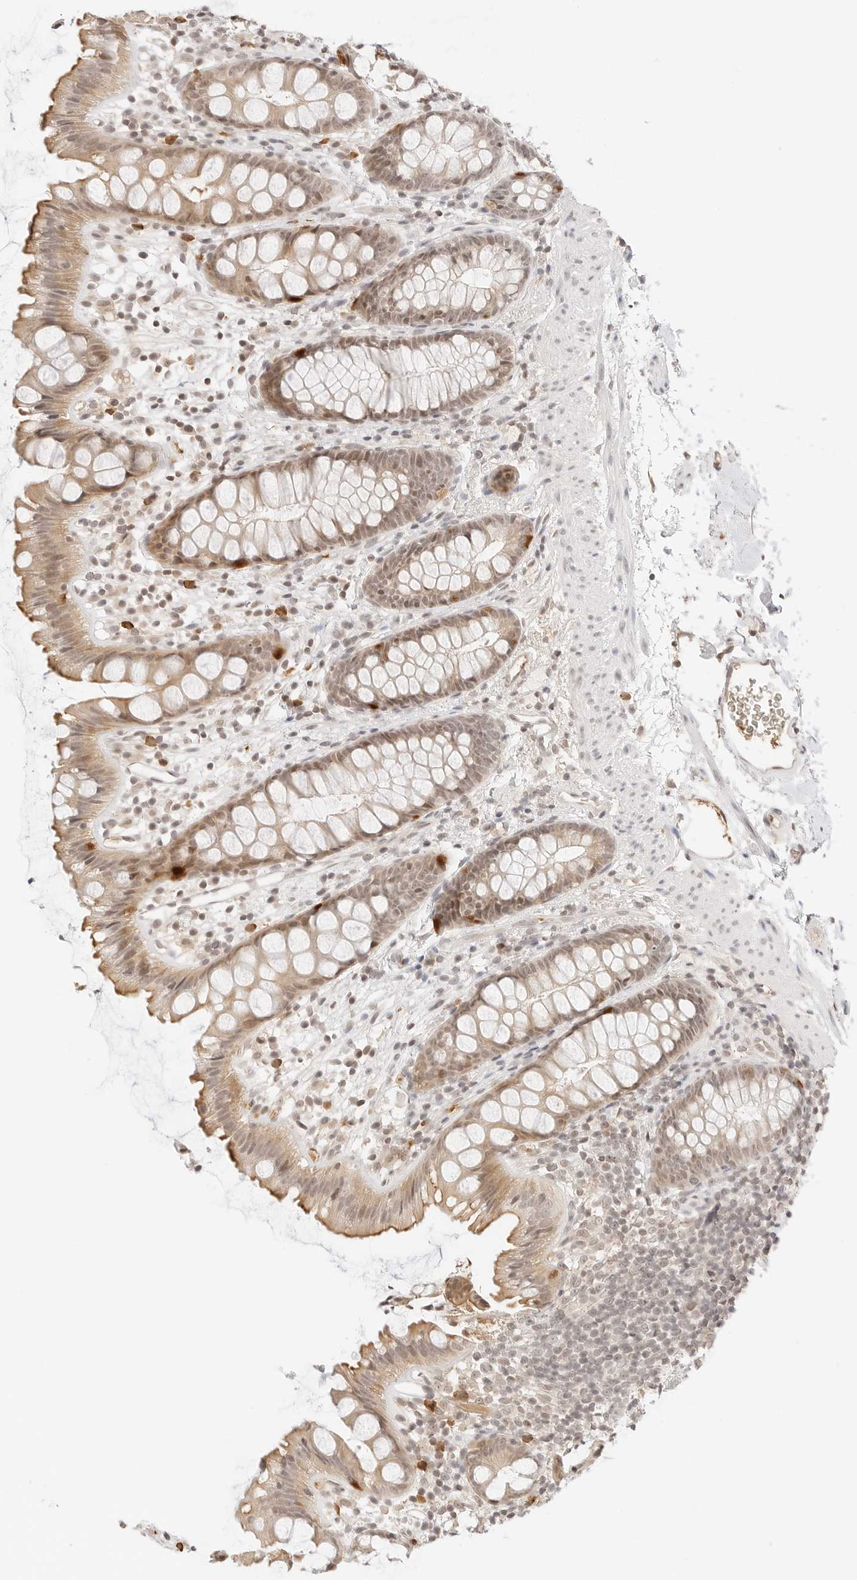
{"staining": {"intensity": "moderate", "quantity": ">75%", "location": "cytoplasmic/membranous,nuclear"}, "tissue": "rectum", "cell_type": "Glandular cells", "image_type": "normal", "snomed": [{"axis": "morphology", "description": "Normal tissue, NOS"}, {"axis": "topography", "description": "Rectum"}], "caption": "Rectum stained with immunohistochemistry (IHC) demonstrates moderate cytoplasmic/membranous,nuclear expression in about >75% of glandular cells. (Brightfield microscopy of DAB IHC at high magnification).", "gene": "SEPTIN4", "patient": {"sex": "female", "age": 65}}